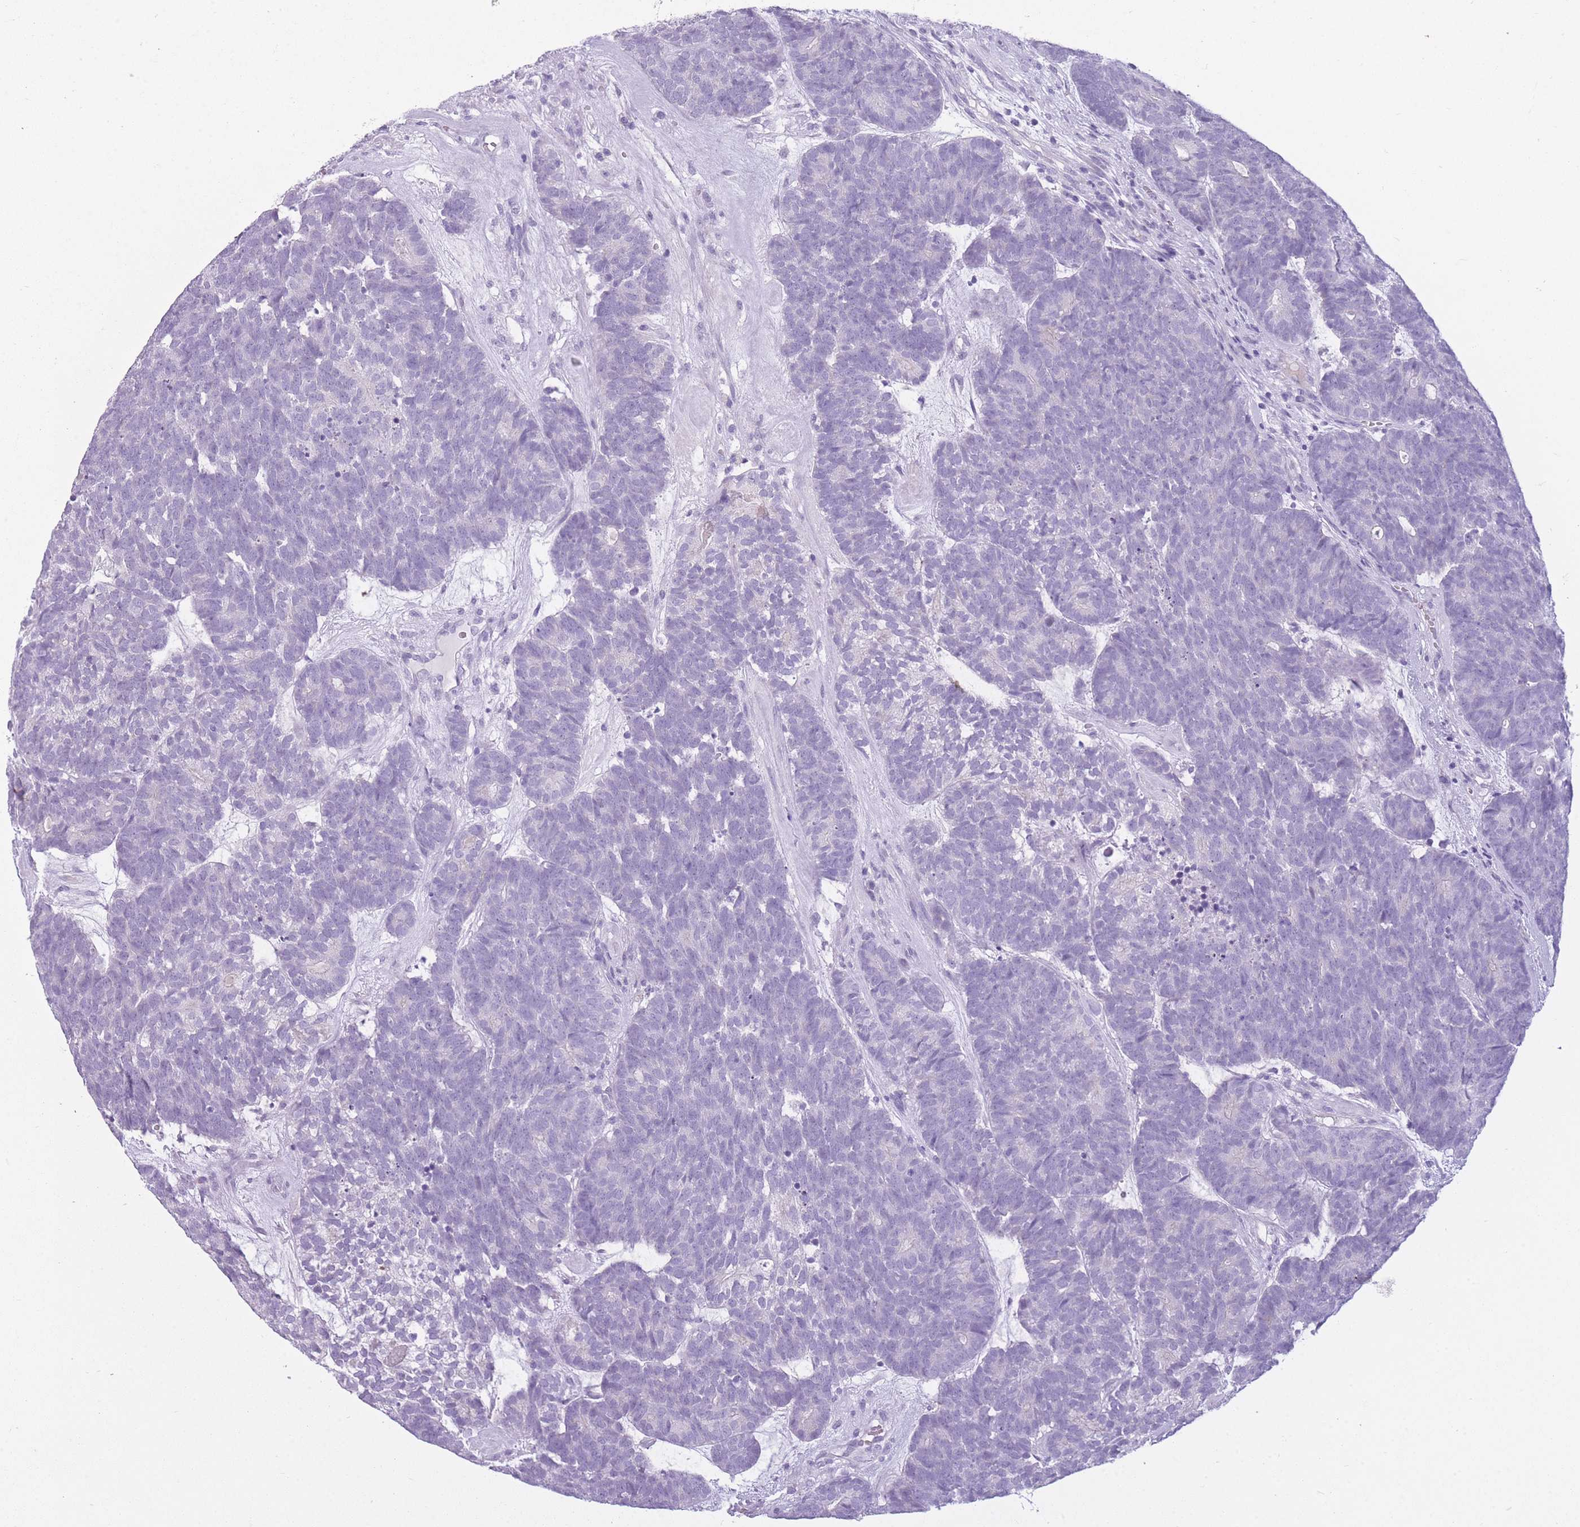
{"staining": {"intensity": "negative", "quantity": "none", "location": "none"}, "tissue": "head and neck cancer", "cell_type": "Tumor cells", "image_type": "cancer", "snomed": [{"axis": "morphology", "description": "Adenocarcinoma, NOS"}, {"axis": "topography", "description": "Head-Neck"}], "caption": "Human head and neck cancer (adenocarcinoma) stained for a protein using immunohistochemistry shows no expression in tumor cells.", "gene": "GOLGA6D", "patient": {"sex": "female", "age": 81}}